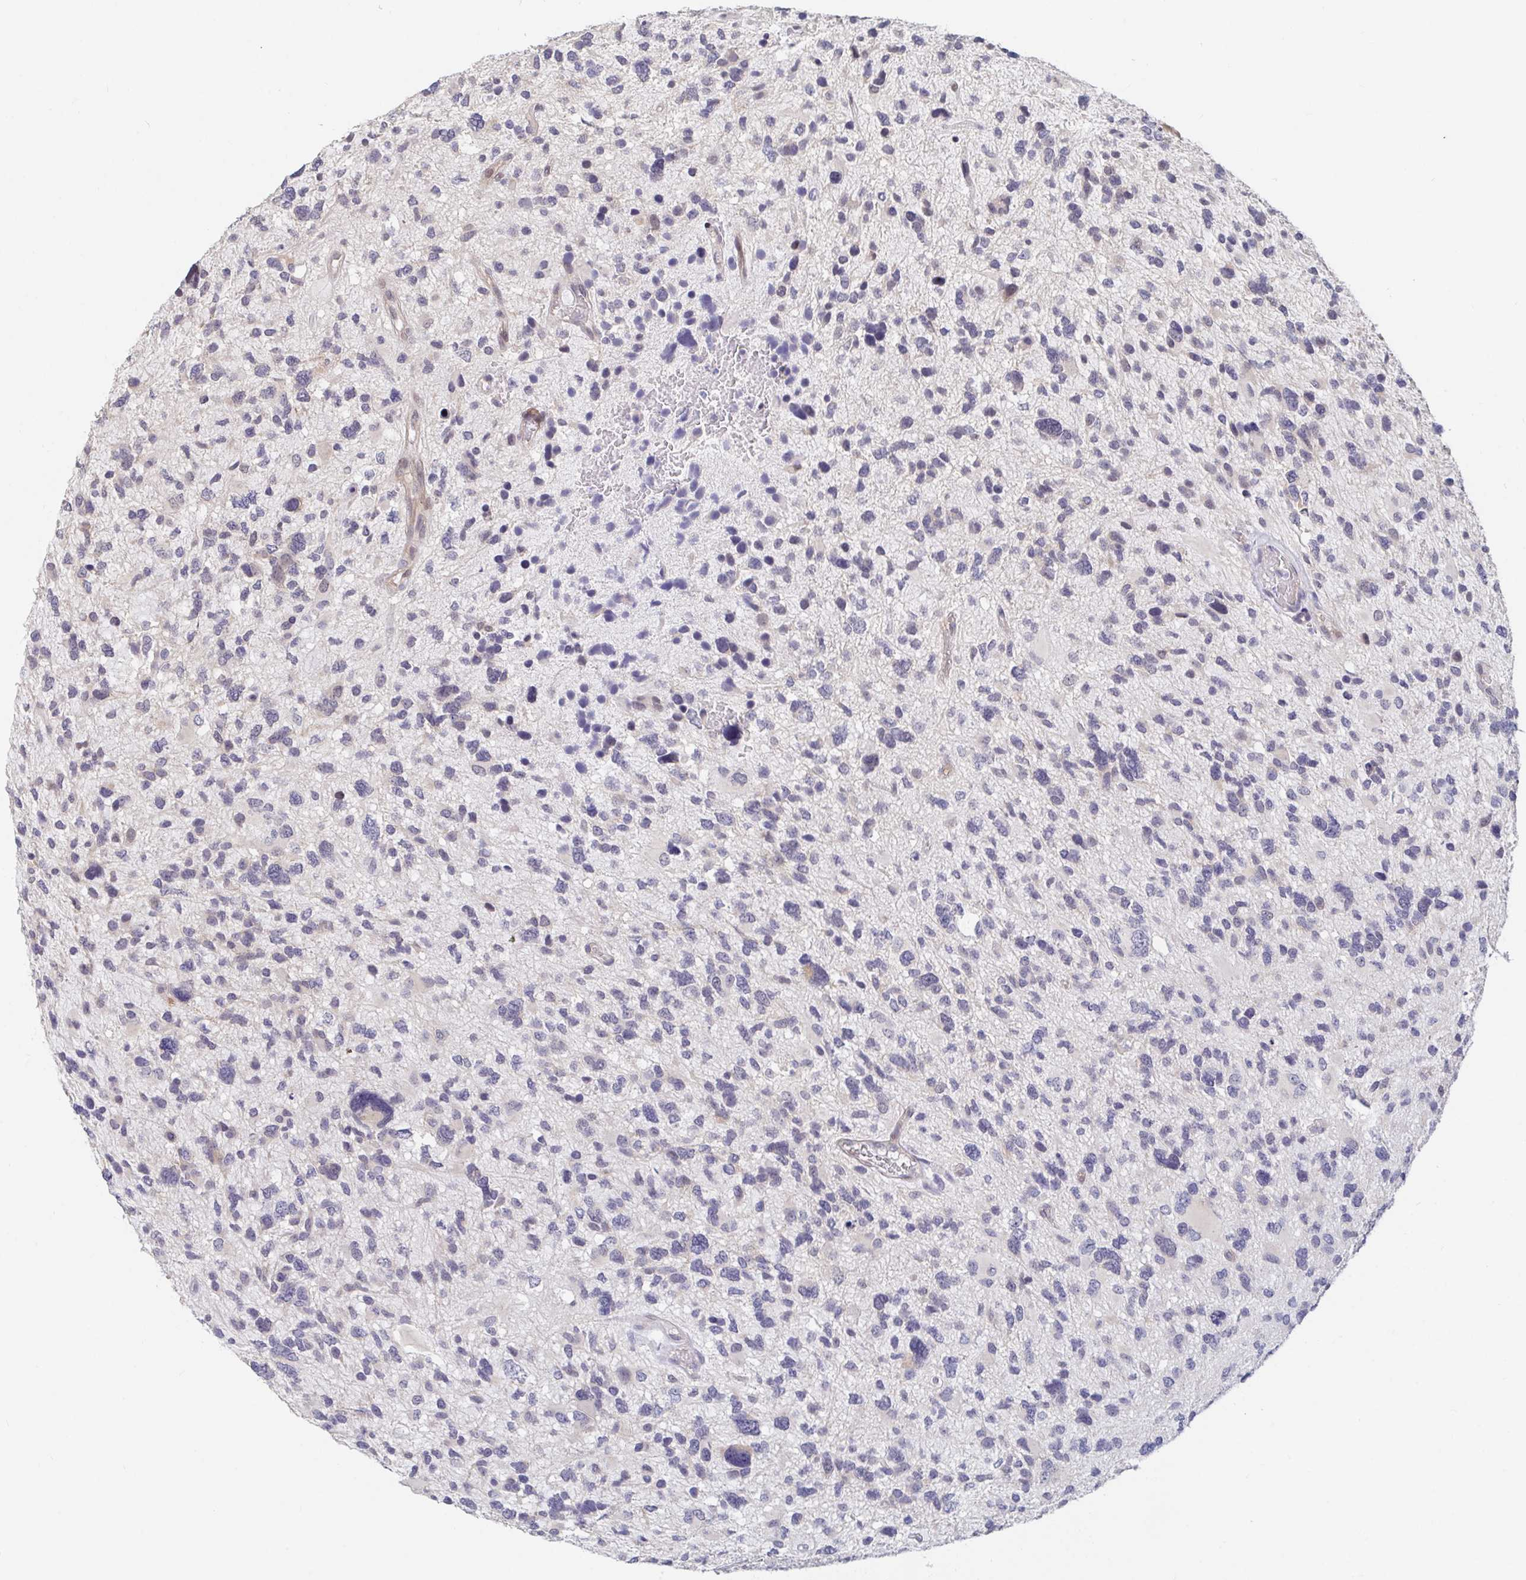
{"staining": {"intensity": "negative", "quantity": "none", "location": "none"}, "tissue": "glioma", "cell_type": "Tumor cells", "image_type": "cancer", "snomed": [{"axis": "morphology", "description": "Glioma, malignant, High grade"}, {"axis": "topography", "description": "Brain"}], "caption": "Micrograph shows no protein expression in tumor cells of glioma tissue.", "gene": "FAM156B", "patient": {"sex": "female", "age": 11}}